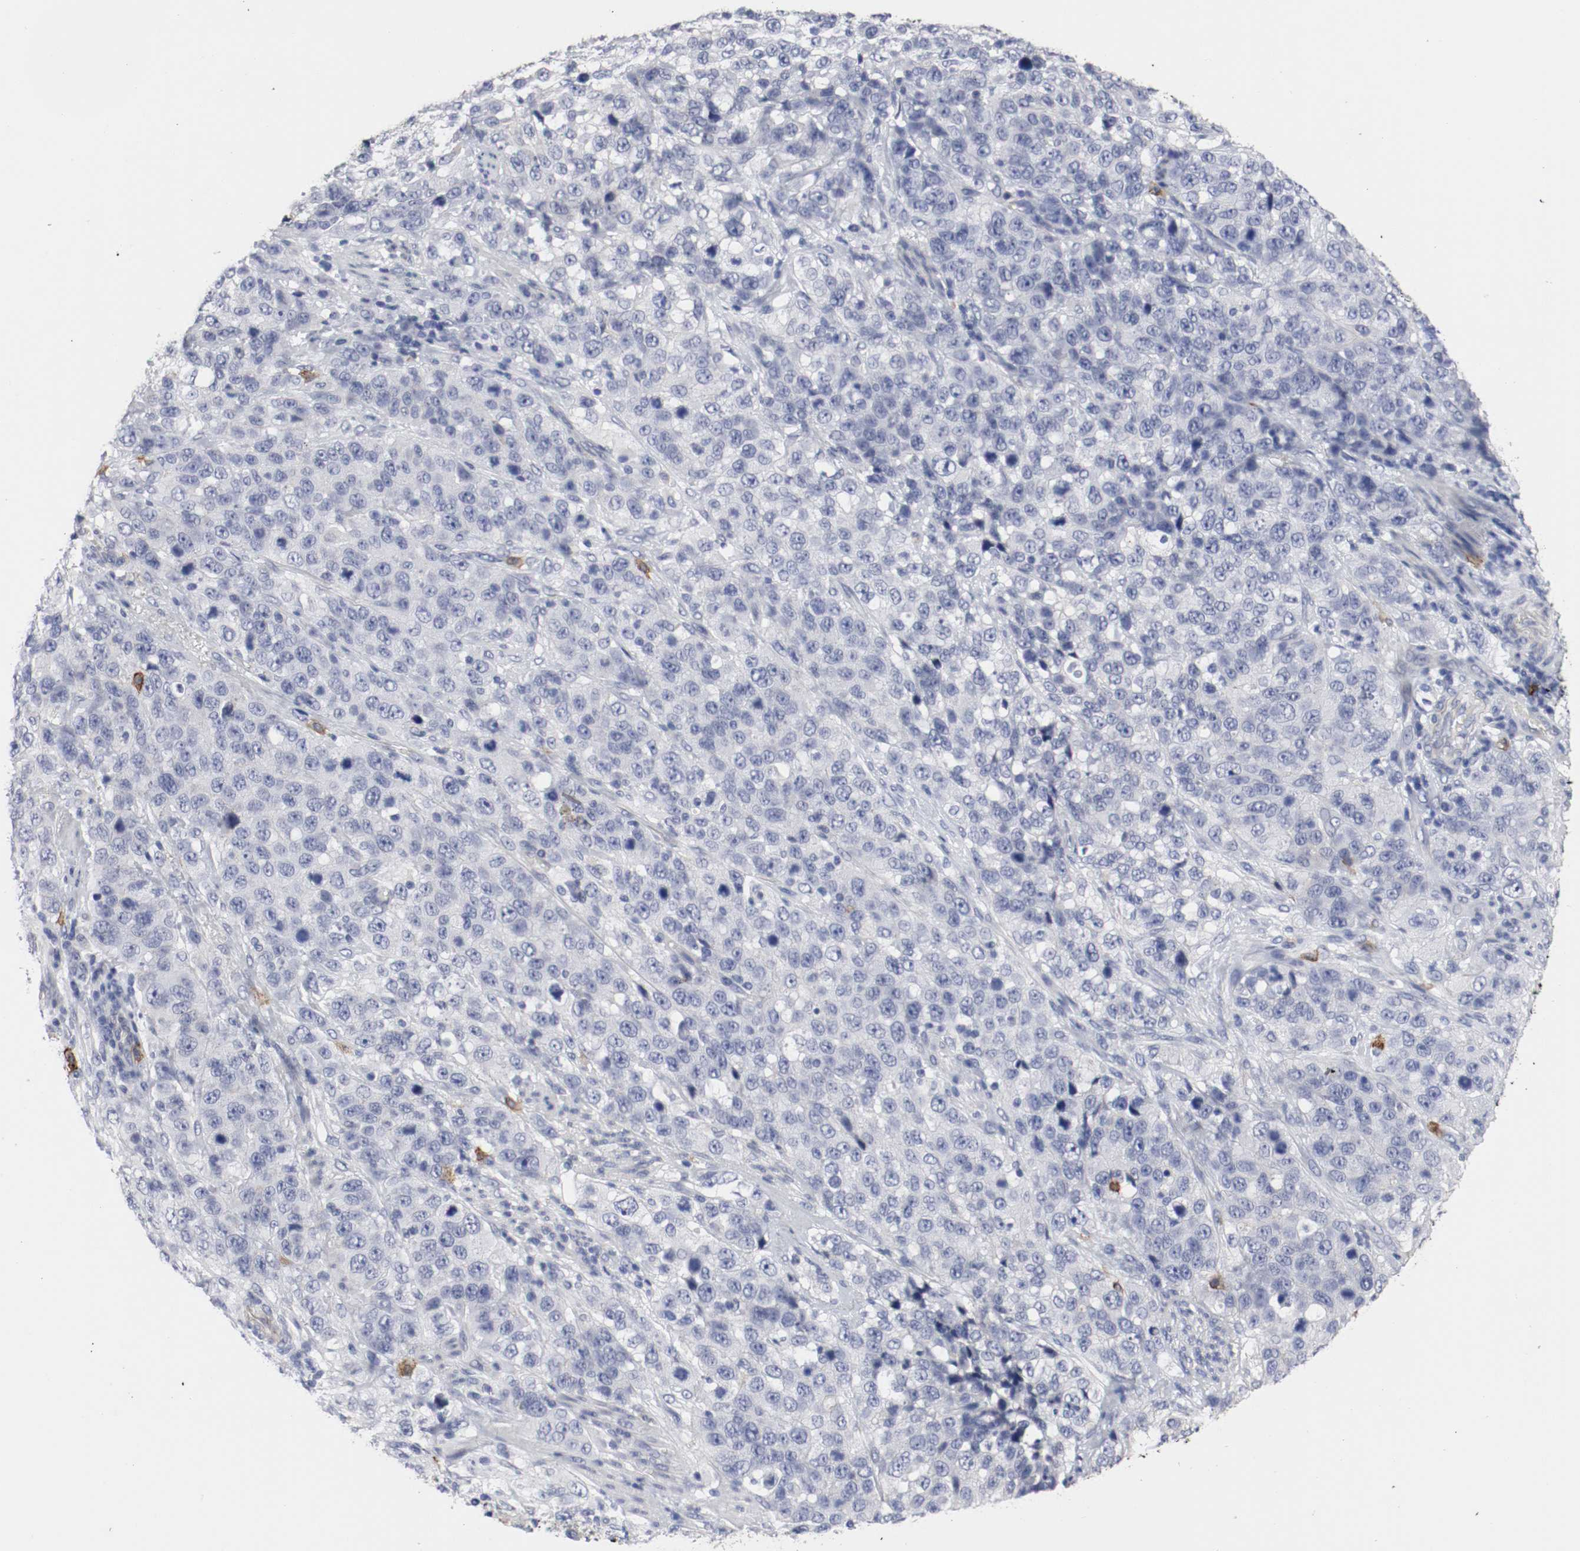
{"staining": {"intensity": "negative", "quantity": "none", "location": "none"}, "tissue": "stomach cancer", "cell_type": "Tumor cells", "image_type": "cancer", "snomed": [{"axis": "morphology", "description": "Normal tissue, NOS"}, {"axis": "morphology", "description": "Adenocarcinoma, NOS"}, {"axis": "topography", "description": "Stomach"}], "caption": "Protein analysis of adenocarcinoma (stomach) exhibits no significant positivity in tumor cells.", "gene": "KIT", "patient": {"sex": "male", "age": 48}}